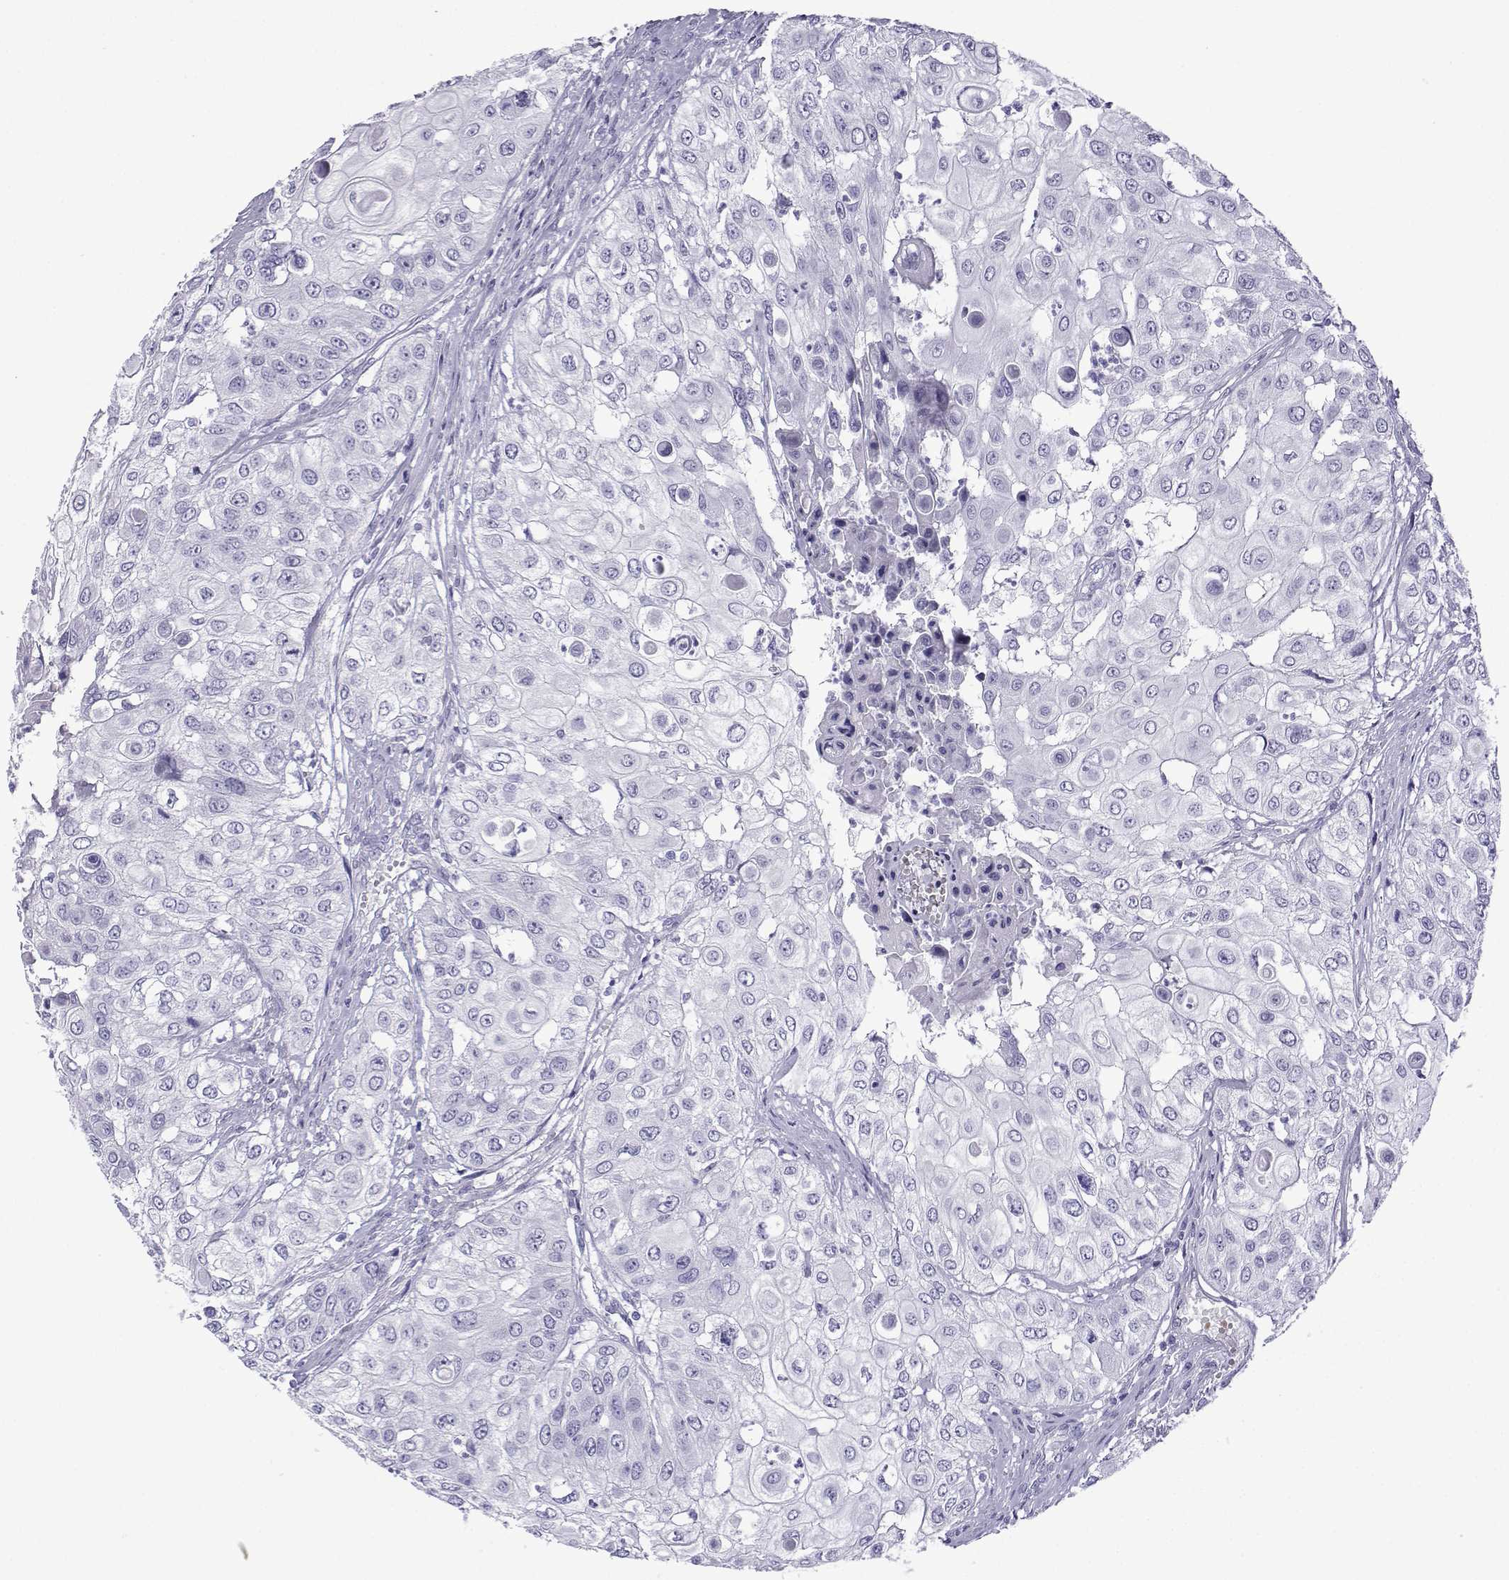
{"staining": {"intensity": "negative", "quantity": "none", "location": "none"}, "tissue": "urothelial cancer", "cell_type": "Tumor cells", "image_type": "cancer", "snomed": [{"axis": "morphology", "description": "Urothelial carcinoma, High grade"}, {"axis": "topography", "description": "Urinary bladder"}], "caption": "Tumor cells are negative for brown protein staining in urothelial cancer.", "gene": "TRIM46", "patient": {"sex": "female", "age": 79}}